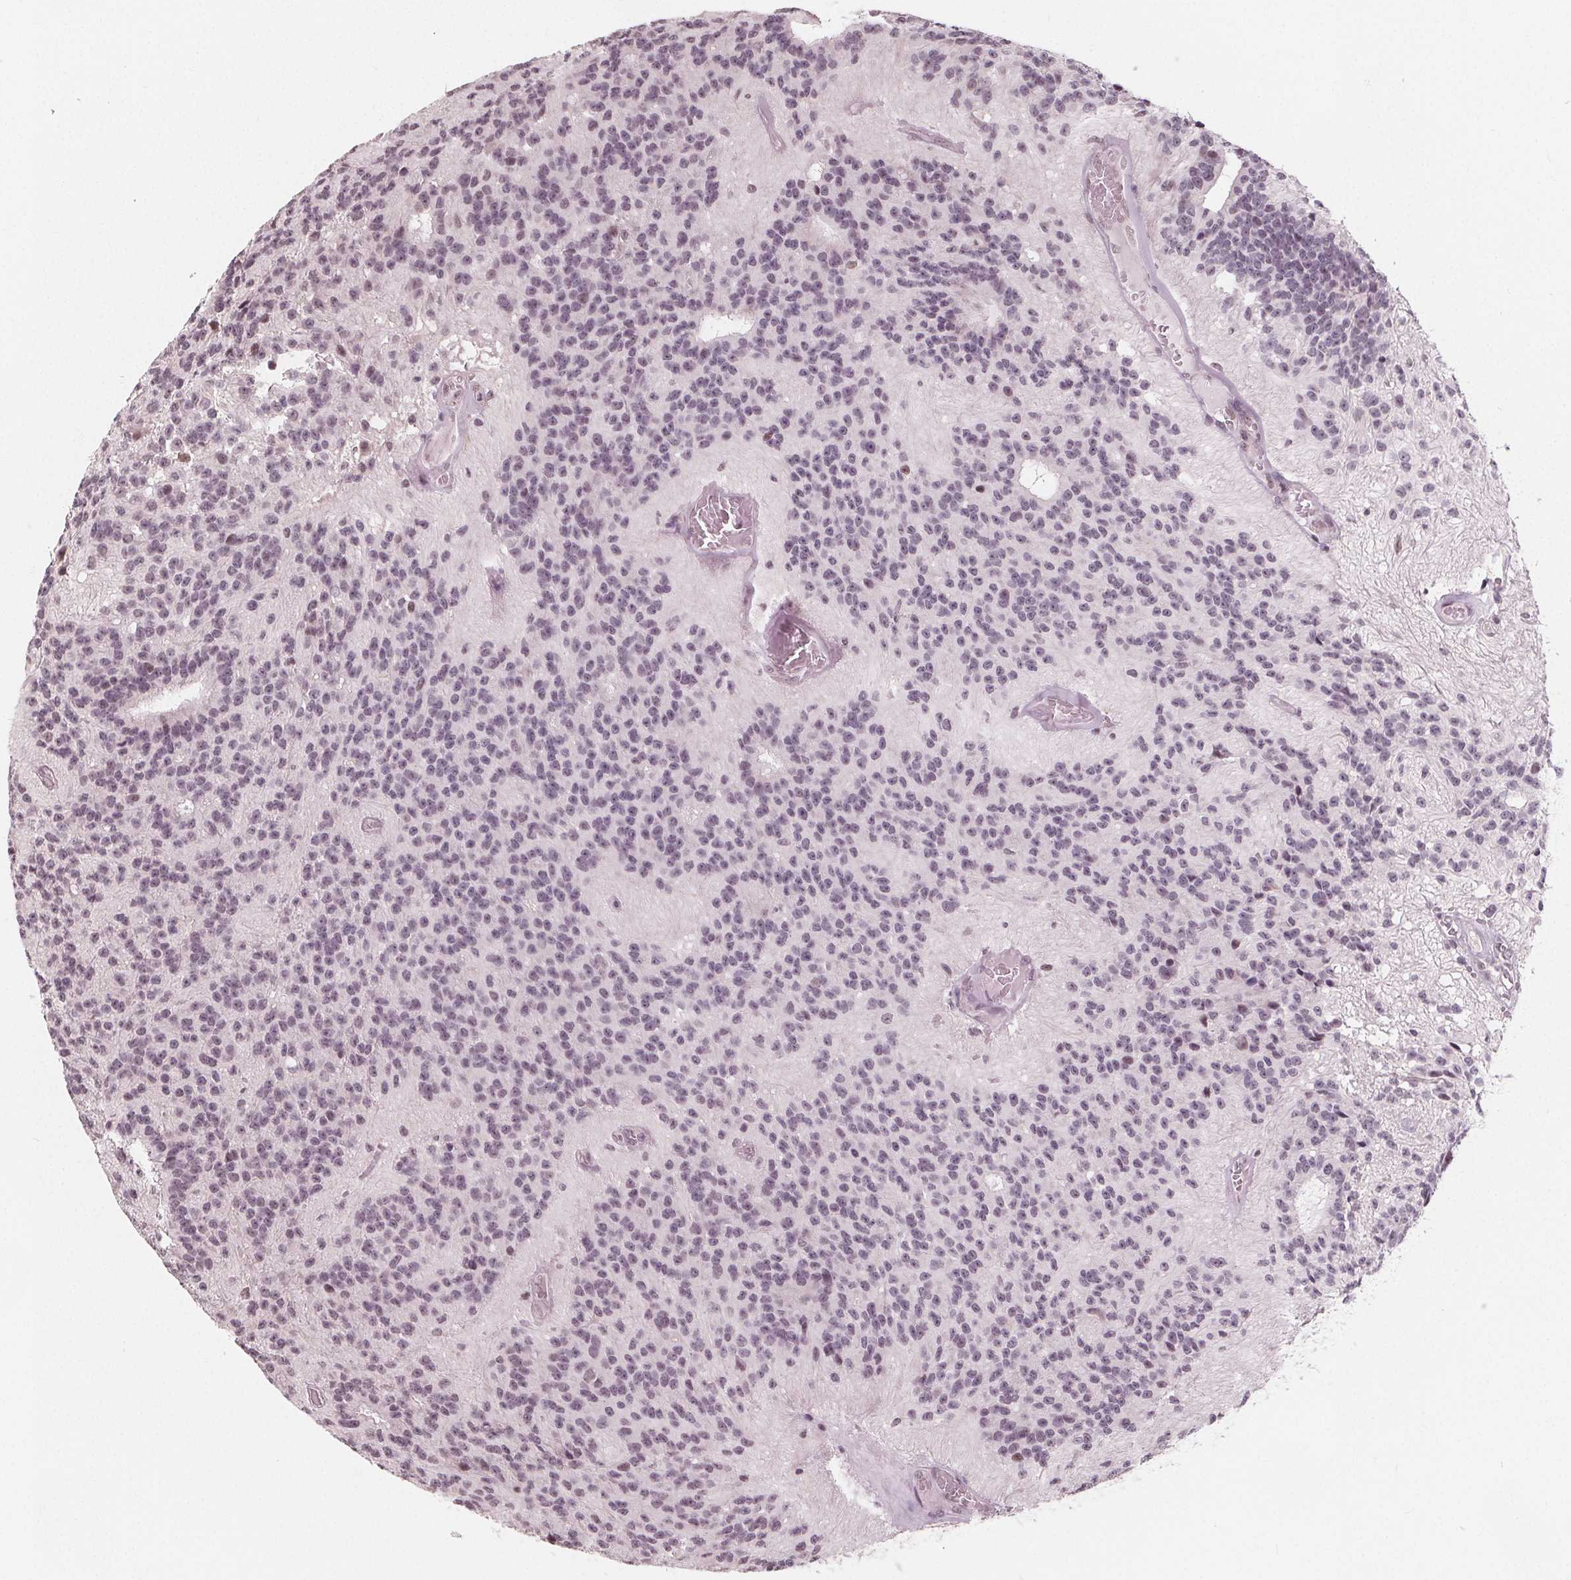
{"staining": {"intensity": "weak", "quantity": "<25%", "location": "nuclear"}, "tissue": "glioma", "cell_type": "Tumor cells", "image_type": "cancer", "snomed": [{"axis": "morphology", "description": "Glioma, malignant, Low grade"}, {"axis": "topography", "description": "Brain"}], "caption": "Tumor cells show no significant expression in glioma.", "gene": "NUP210L", "patient": {"sex": "male", "age": 31}}